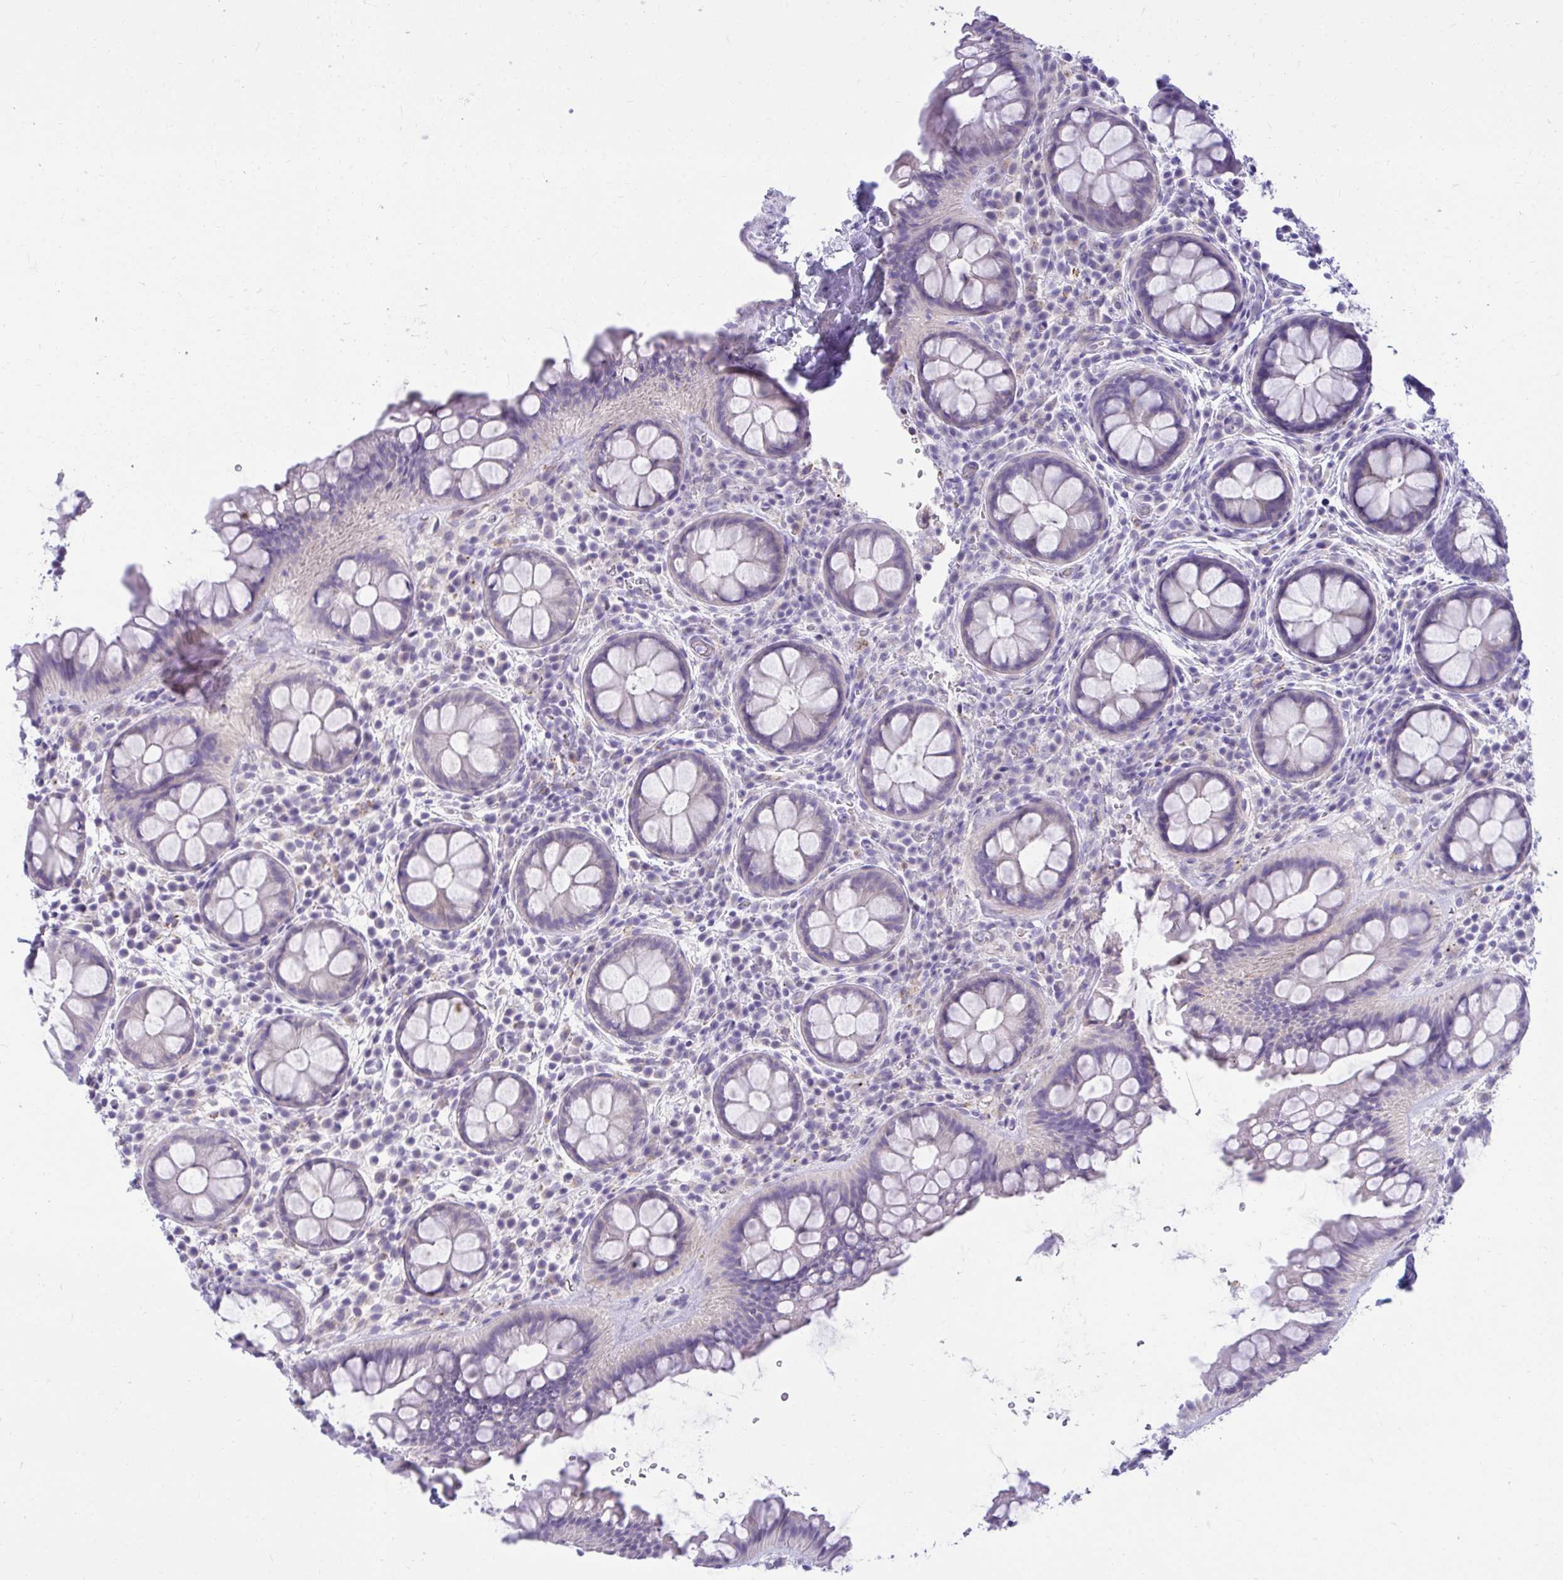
{"staining": {"intensity": "negative", "quantity": "none", "location": "none"}, "tissue": "rectum", "cell_type": "Glandular cells", "image_type": "normal", "snomed": [{"axis": "morphology", "description": "Normal tissue, NOS"}, {"axis": "topography", "description": "Rectum"}], "caption": "High power microscopy histopathology image of an IHC histopathology image of unremarkable rectum, revealing no significant positivity in glandular cells. The staining was performed using DAB (3,3'-diaminobenzidine) to visualize the protein expression in brown, while the nuclei were stained in blue with hematoxylin (Magnification: 20x).", "gene": "AIG1", "patient": {"sex": "female", "age": 69}}